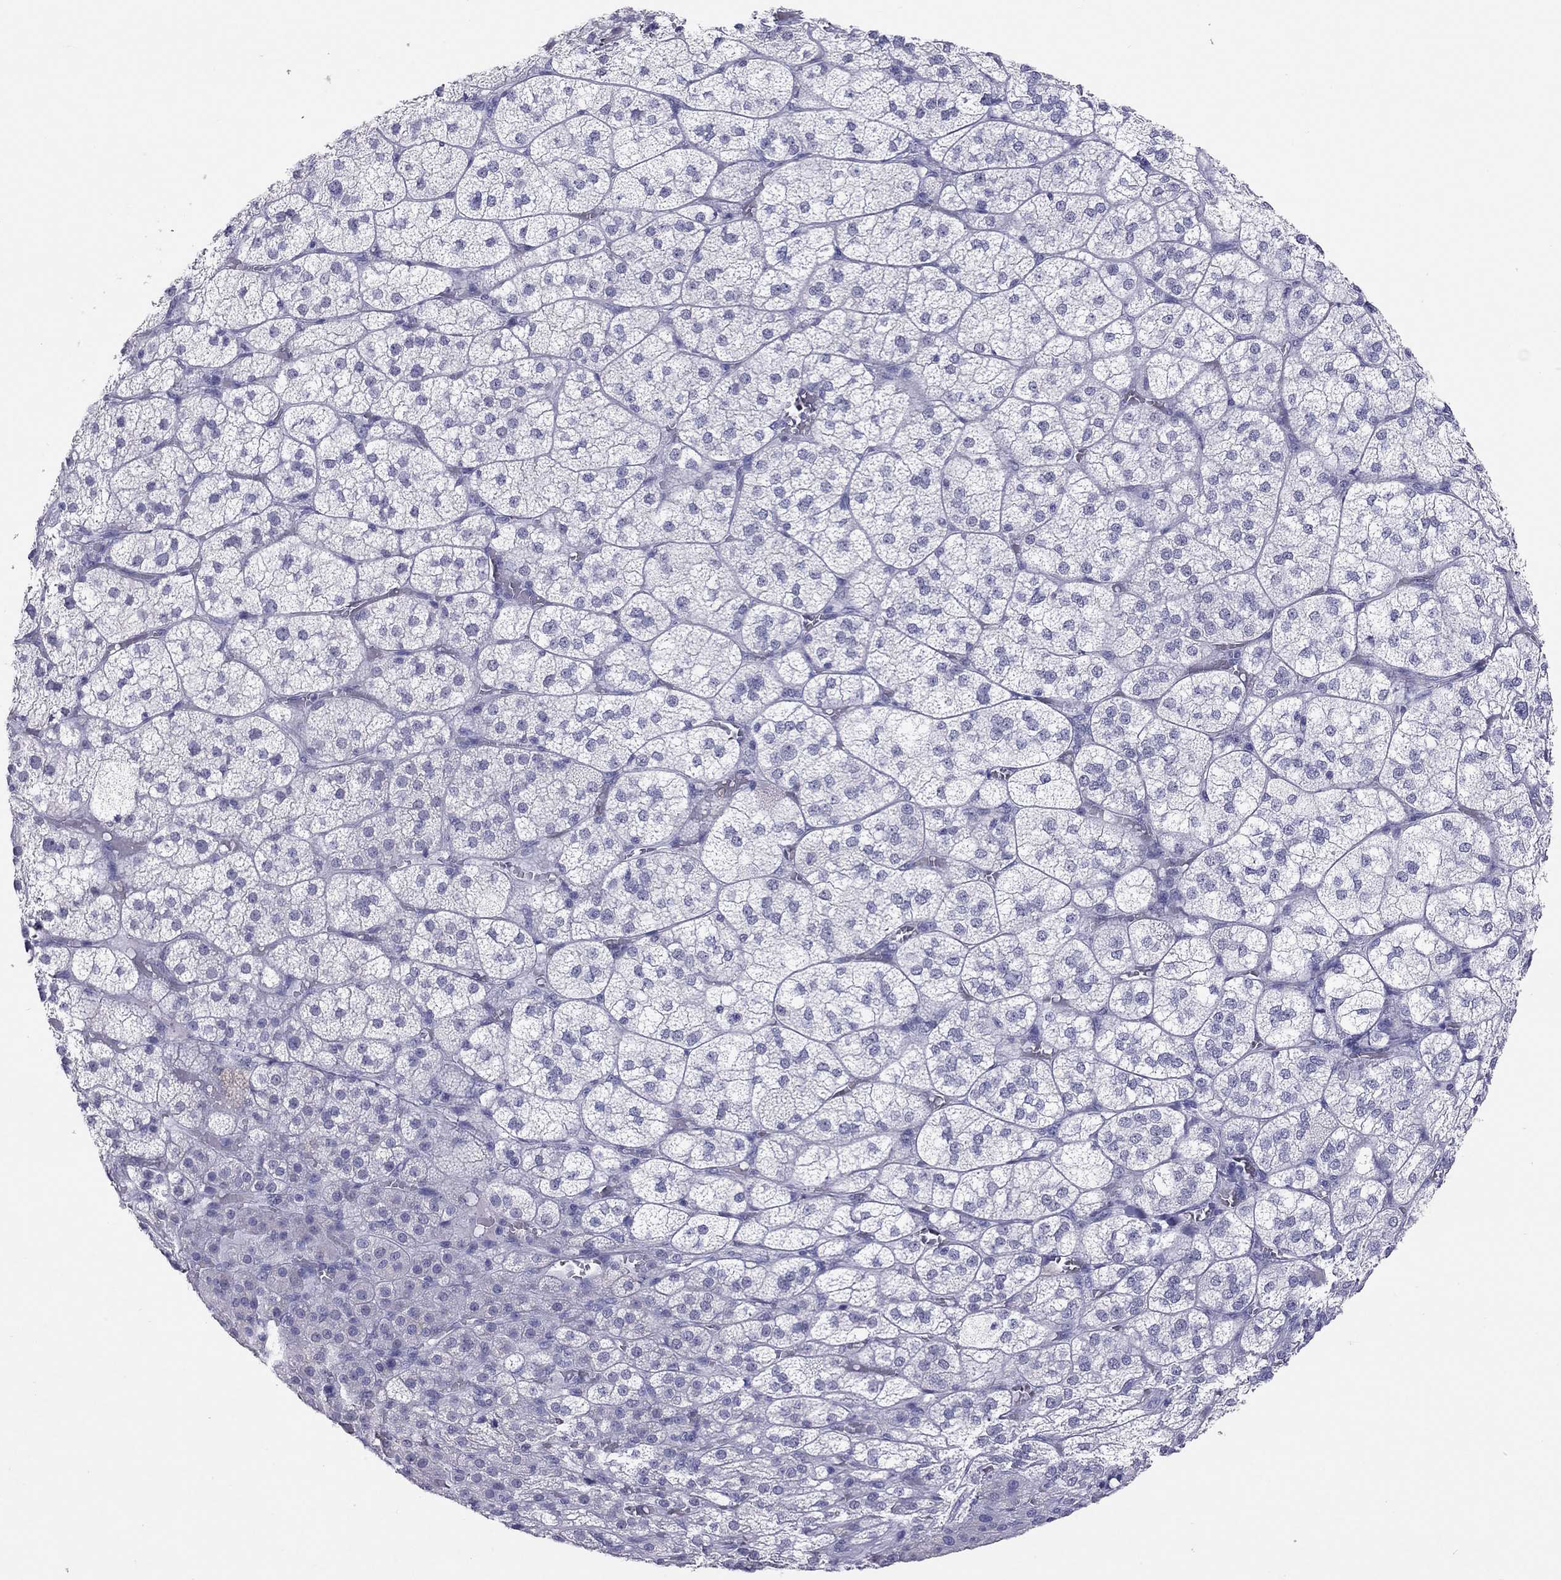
{"staining": {"intensity": "negative", "quantity": "none", "location": "none"}, "tissue": "adrenal gland", "cell_type": "Glandular cells", "image_type": "normal", "snomed": [{"axis": "morphology", "description": "Normal tissue, NOS"}, {"axis": "topography", "description": "Adrenal gland"}], "caption": "Immunohistochemistry micrograph of benign adrenal gland stained for a protein (brown), which exhibits no staining in glandular cells.", "gene": "JHY", "patient": {"sex": "female", "age": 60}}